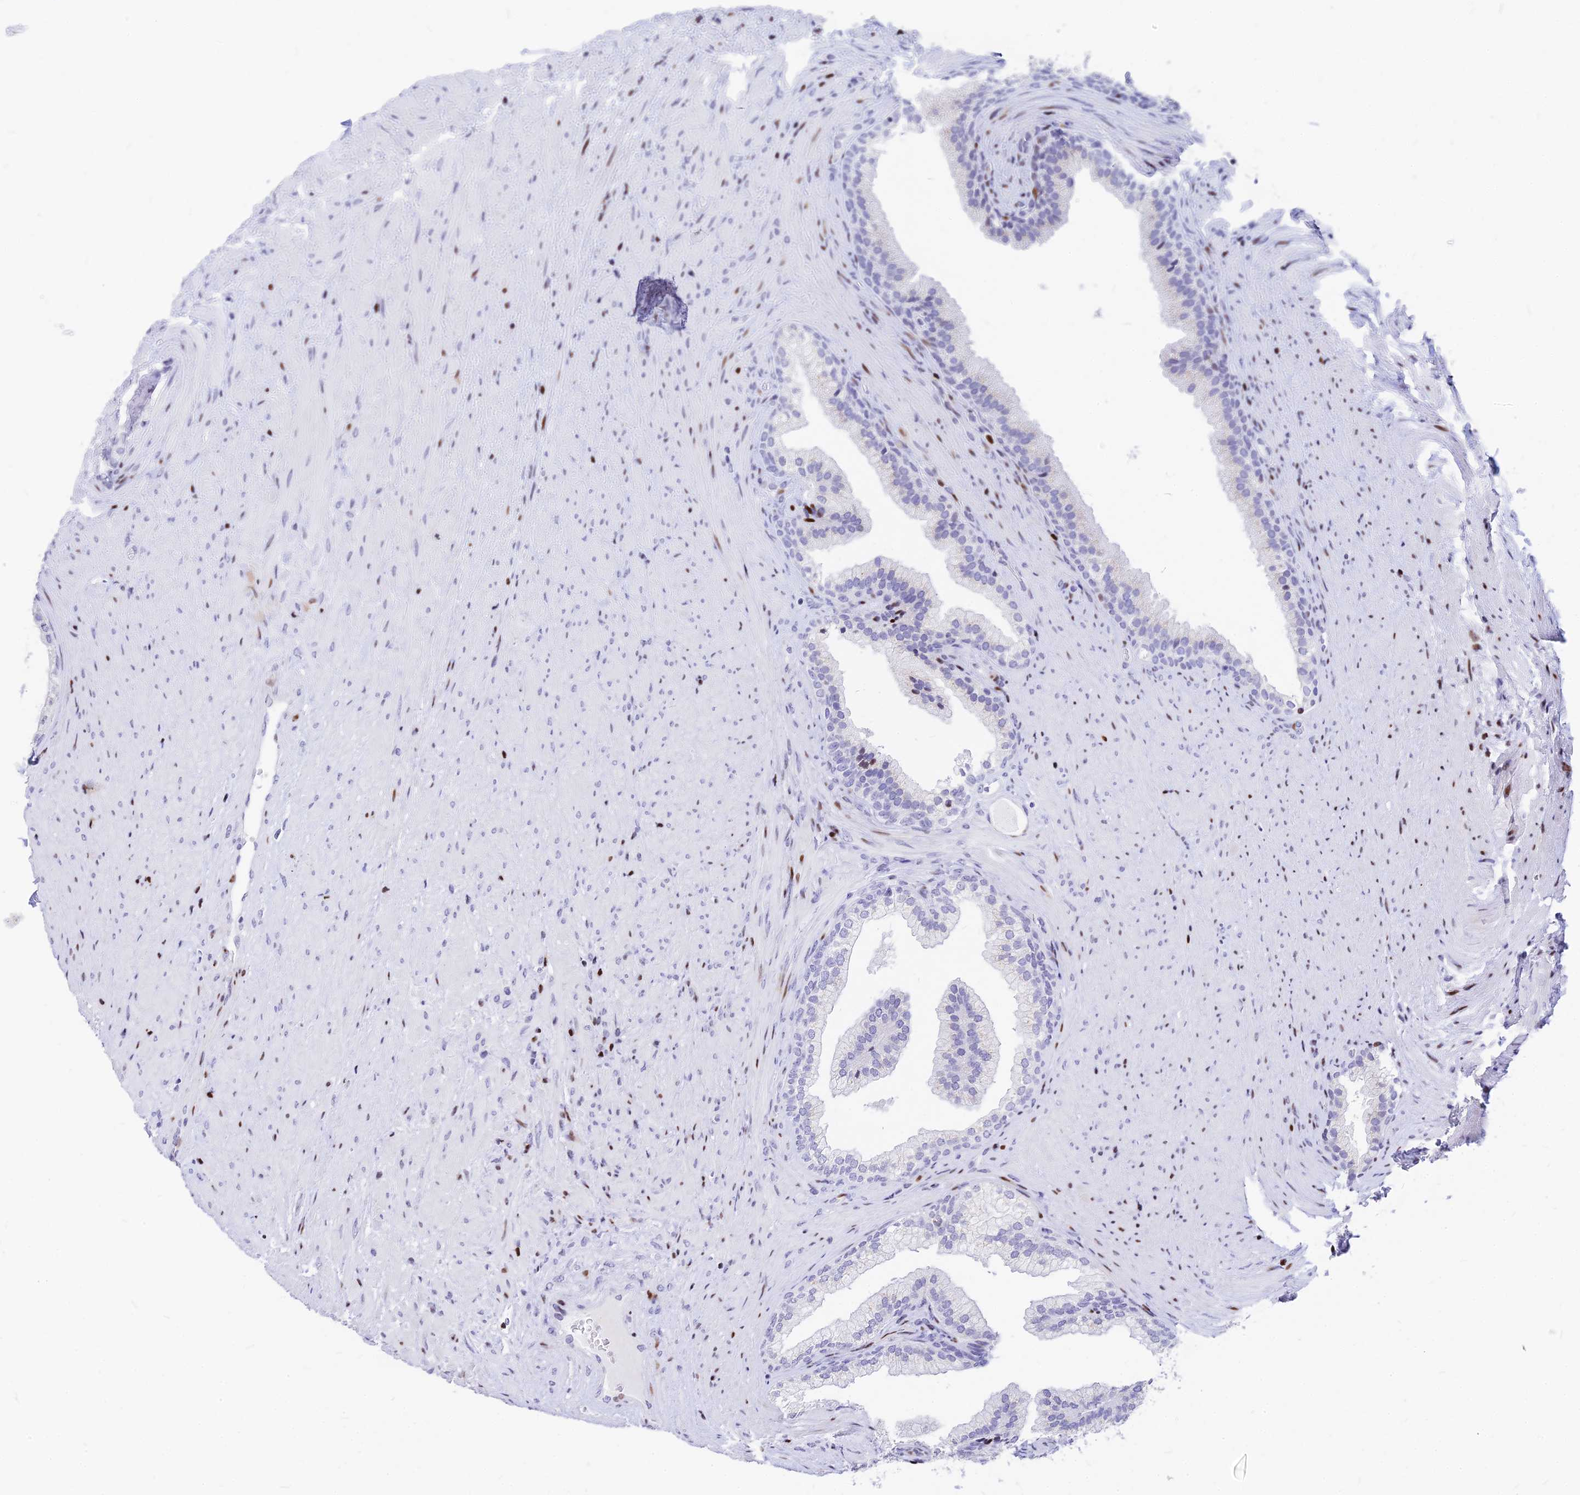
{"staining": {"intensity": "moderate", "quantity": "<25%", "location": "nuclear"}, "tissue": "prostate", "cell_type": "Glandular cells", "image_type": "normal", "snomed": [{"axis": "morphology", "description": "Normal tissue, NOS"}, {"axis": "topography", "description": "Prostate"}], "caption": "Immunohistochemistry (IHC) (DAB (3,3'-diaminobenzidine)) staining of benign prostate demonstrates moderate nuclear protein staining in approximately <25% of glandular cells. (DAB IHC with brightfield microscopy, high magnification).", "gene": "PRPS1", "patient": {"sex": "male", "age": 76}}